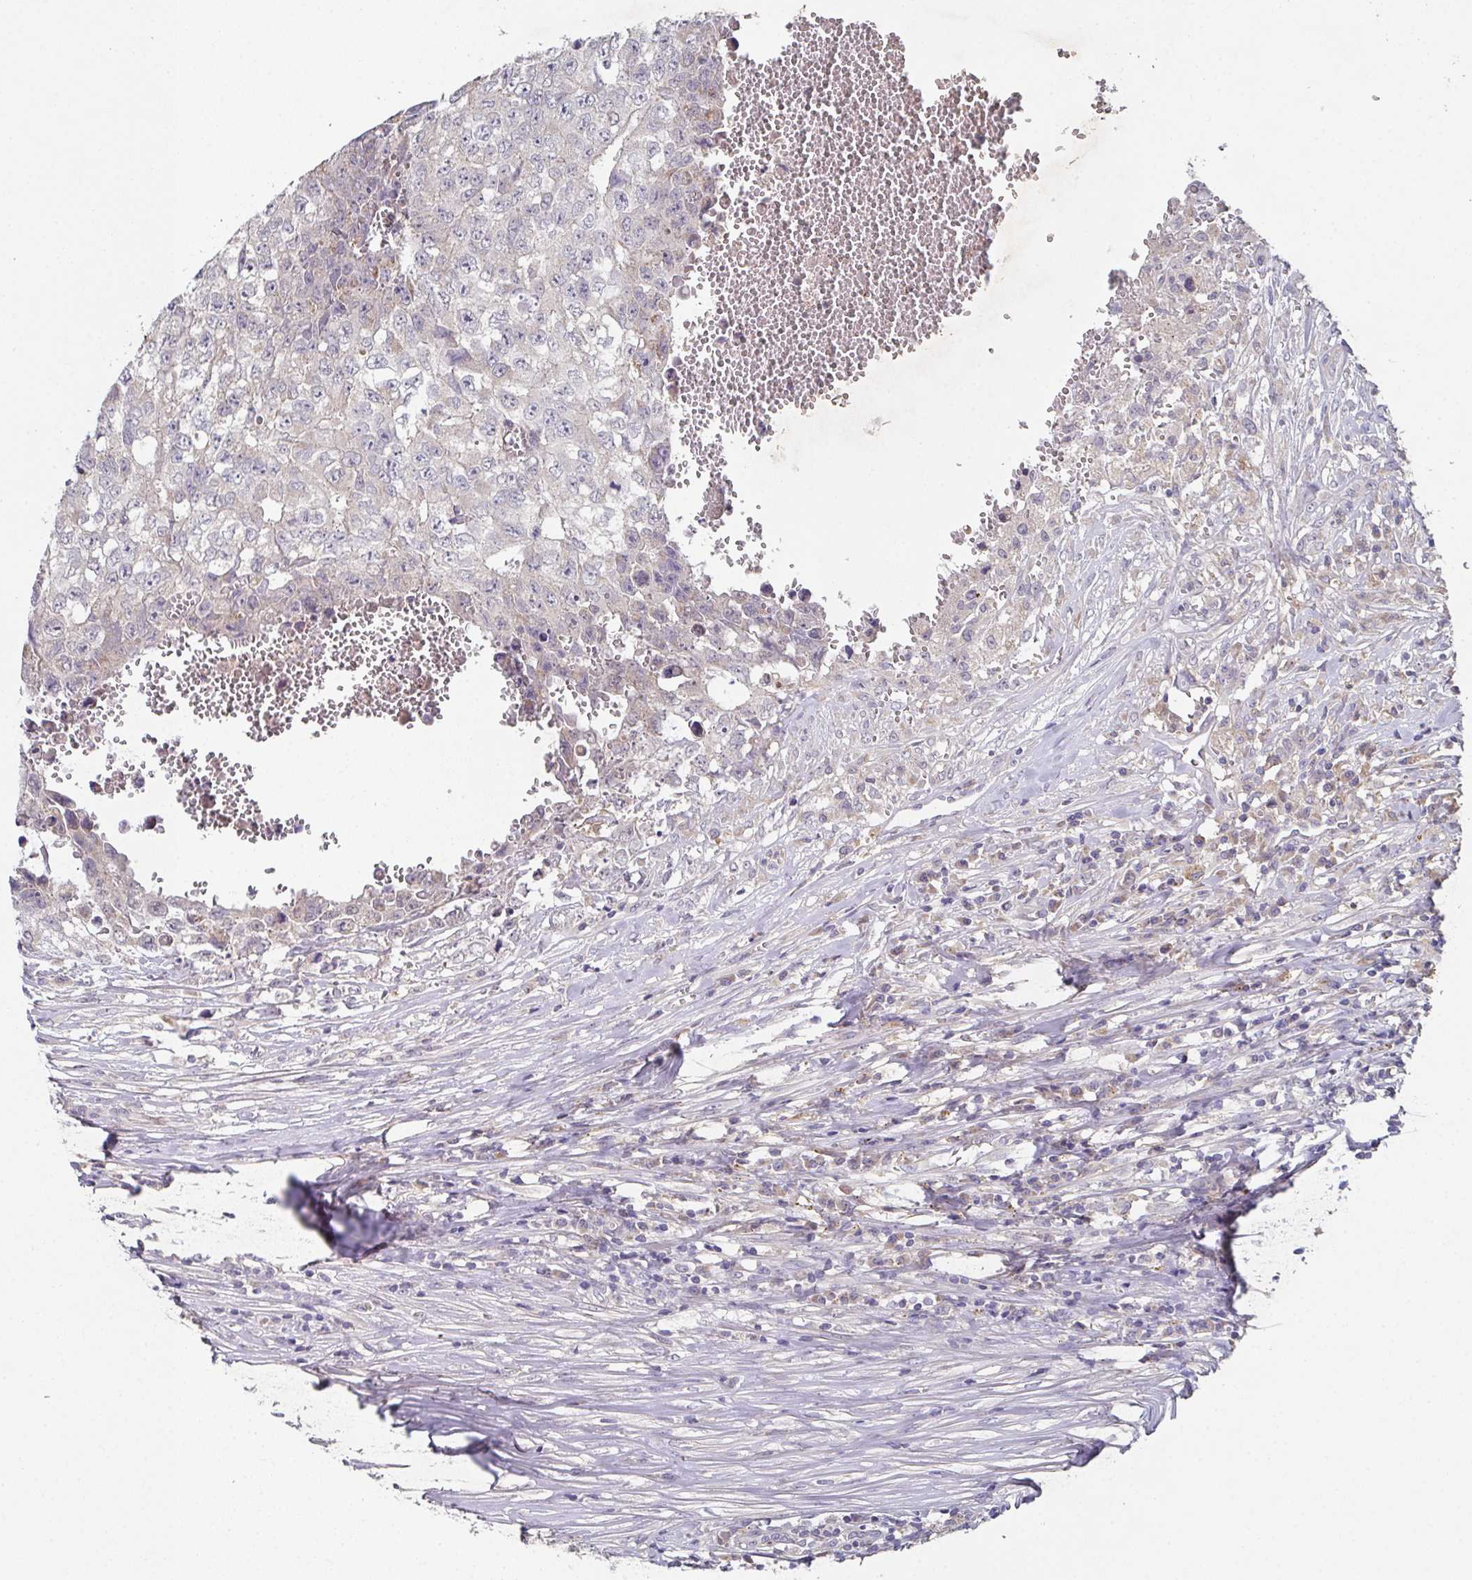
{"staining": {"intensity": "negative", "quantity": "none", "location": "none"}, "tissue": "testis cancer", "cell_type": "Tumor cells", "image_type": "cancer", "snomed": [{"axis": "morphology", "description": "Carcinoma, Embryonal, NOS"}, {"axis": "morphology", "description": "Teratoma, malignant, NOS"}, {"axis": "topography", "description": "Testis"}], "caption": "The image reveals no significant expression in tumor cells of embryonal carcinoma (testis). (DAB IHC visualized using brightfield microscopy, high magnification).", "gene": "MT-ND3", "patient": {"sex": "male", "age": 24}}